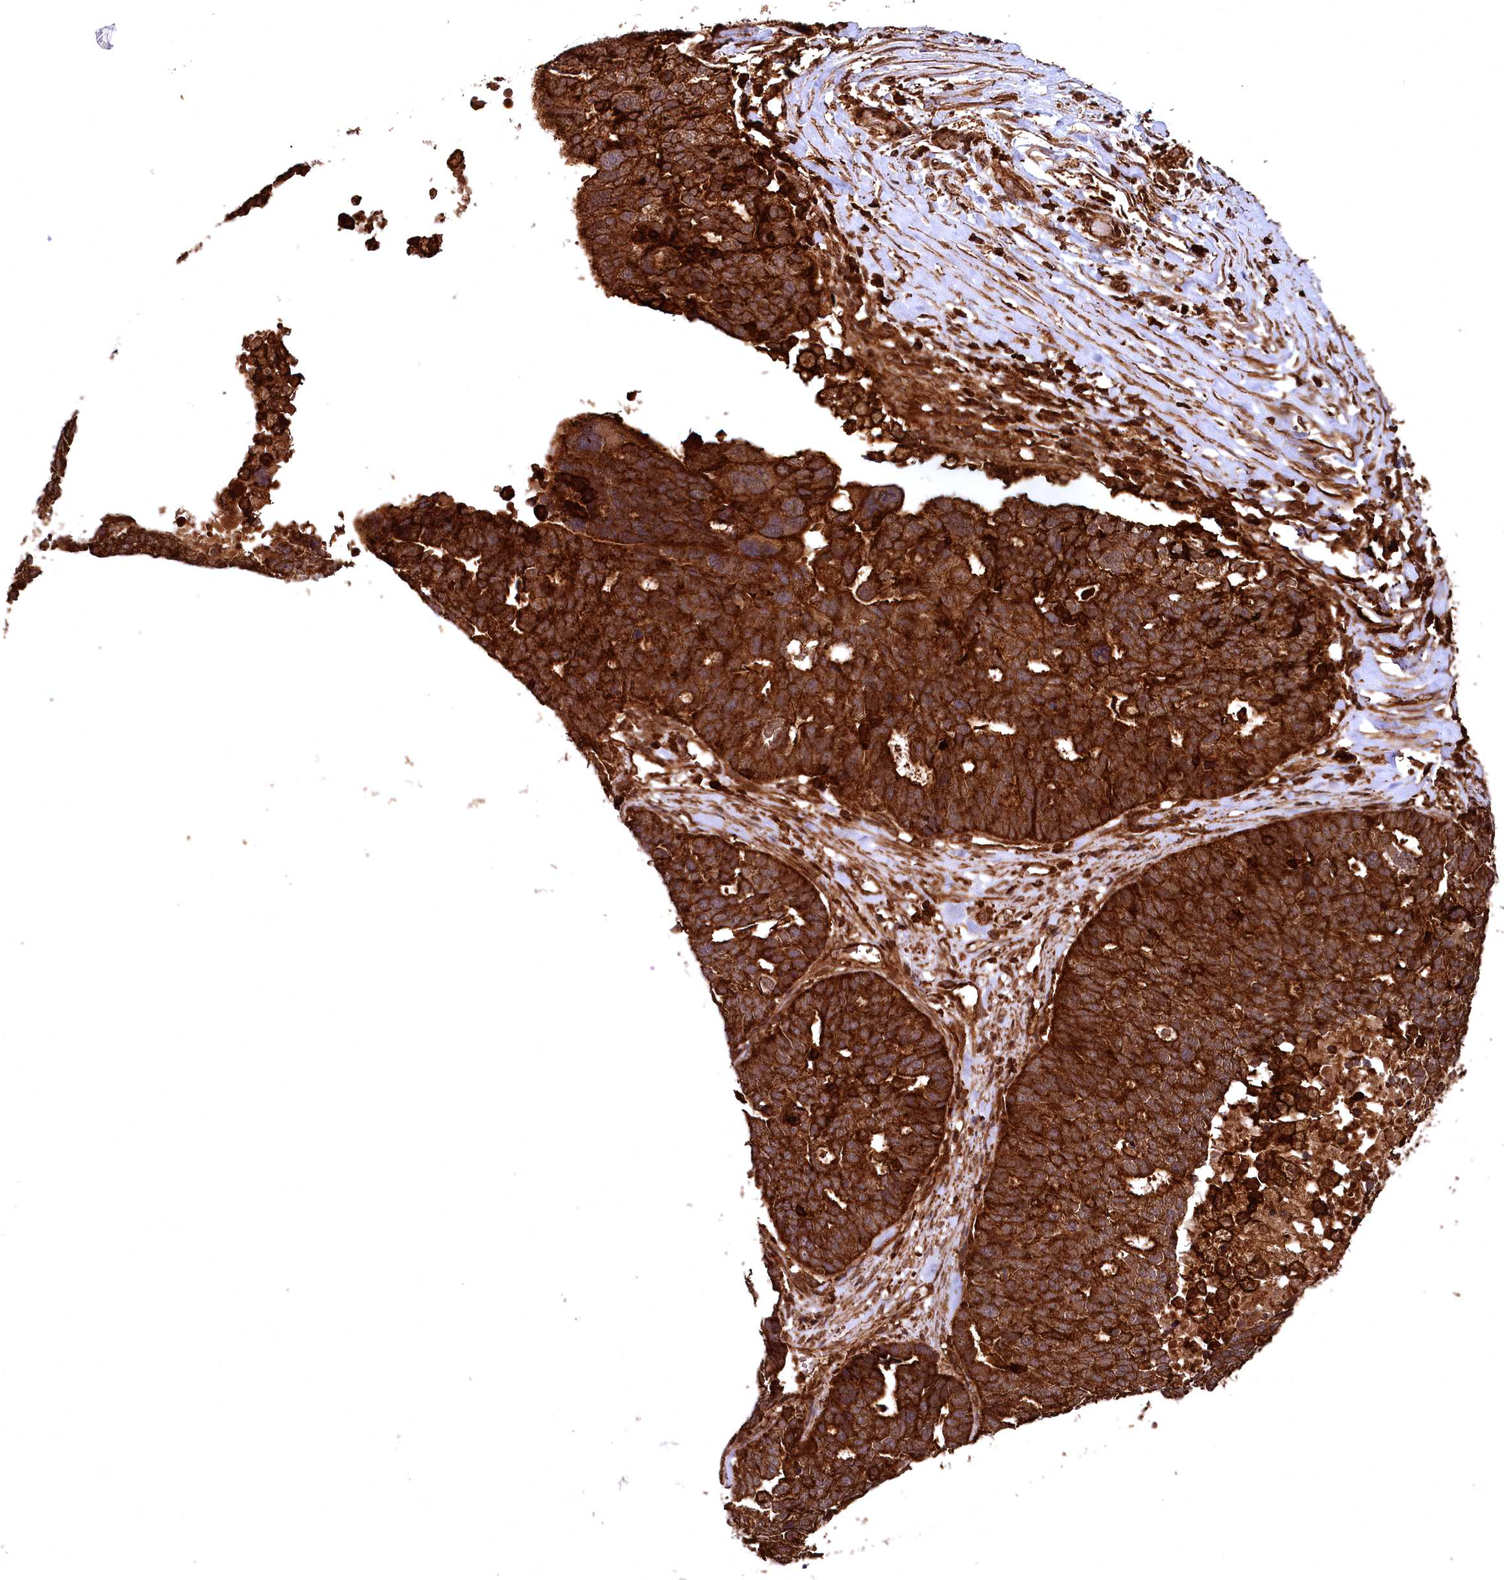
{"staining": {"intensity": "strong", "quantity": ">75%", "location": "cytoplasmic/membranous"}, "tissue": "ovarian cancer", "cell_type": "Tumor cells", "image_type": "cancer", "snomed": [{"axis": "morphology", "description": "Cystadenocarcinoma, serous, NOS"}, {"axis": "topography", "description": "Ovary"}], "caption": "A micrograph of ovarian cancer (serous cystadenocarcinoma) stained for a protein displays strong cytoplasmic/membranous brown staining in tumor cells.", "gene": "STUB1", "patient": {"sex": "female", "age": 59}}